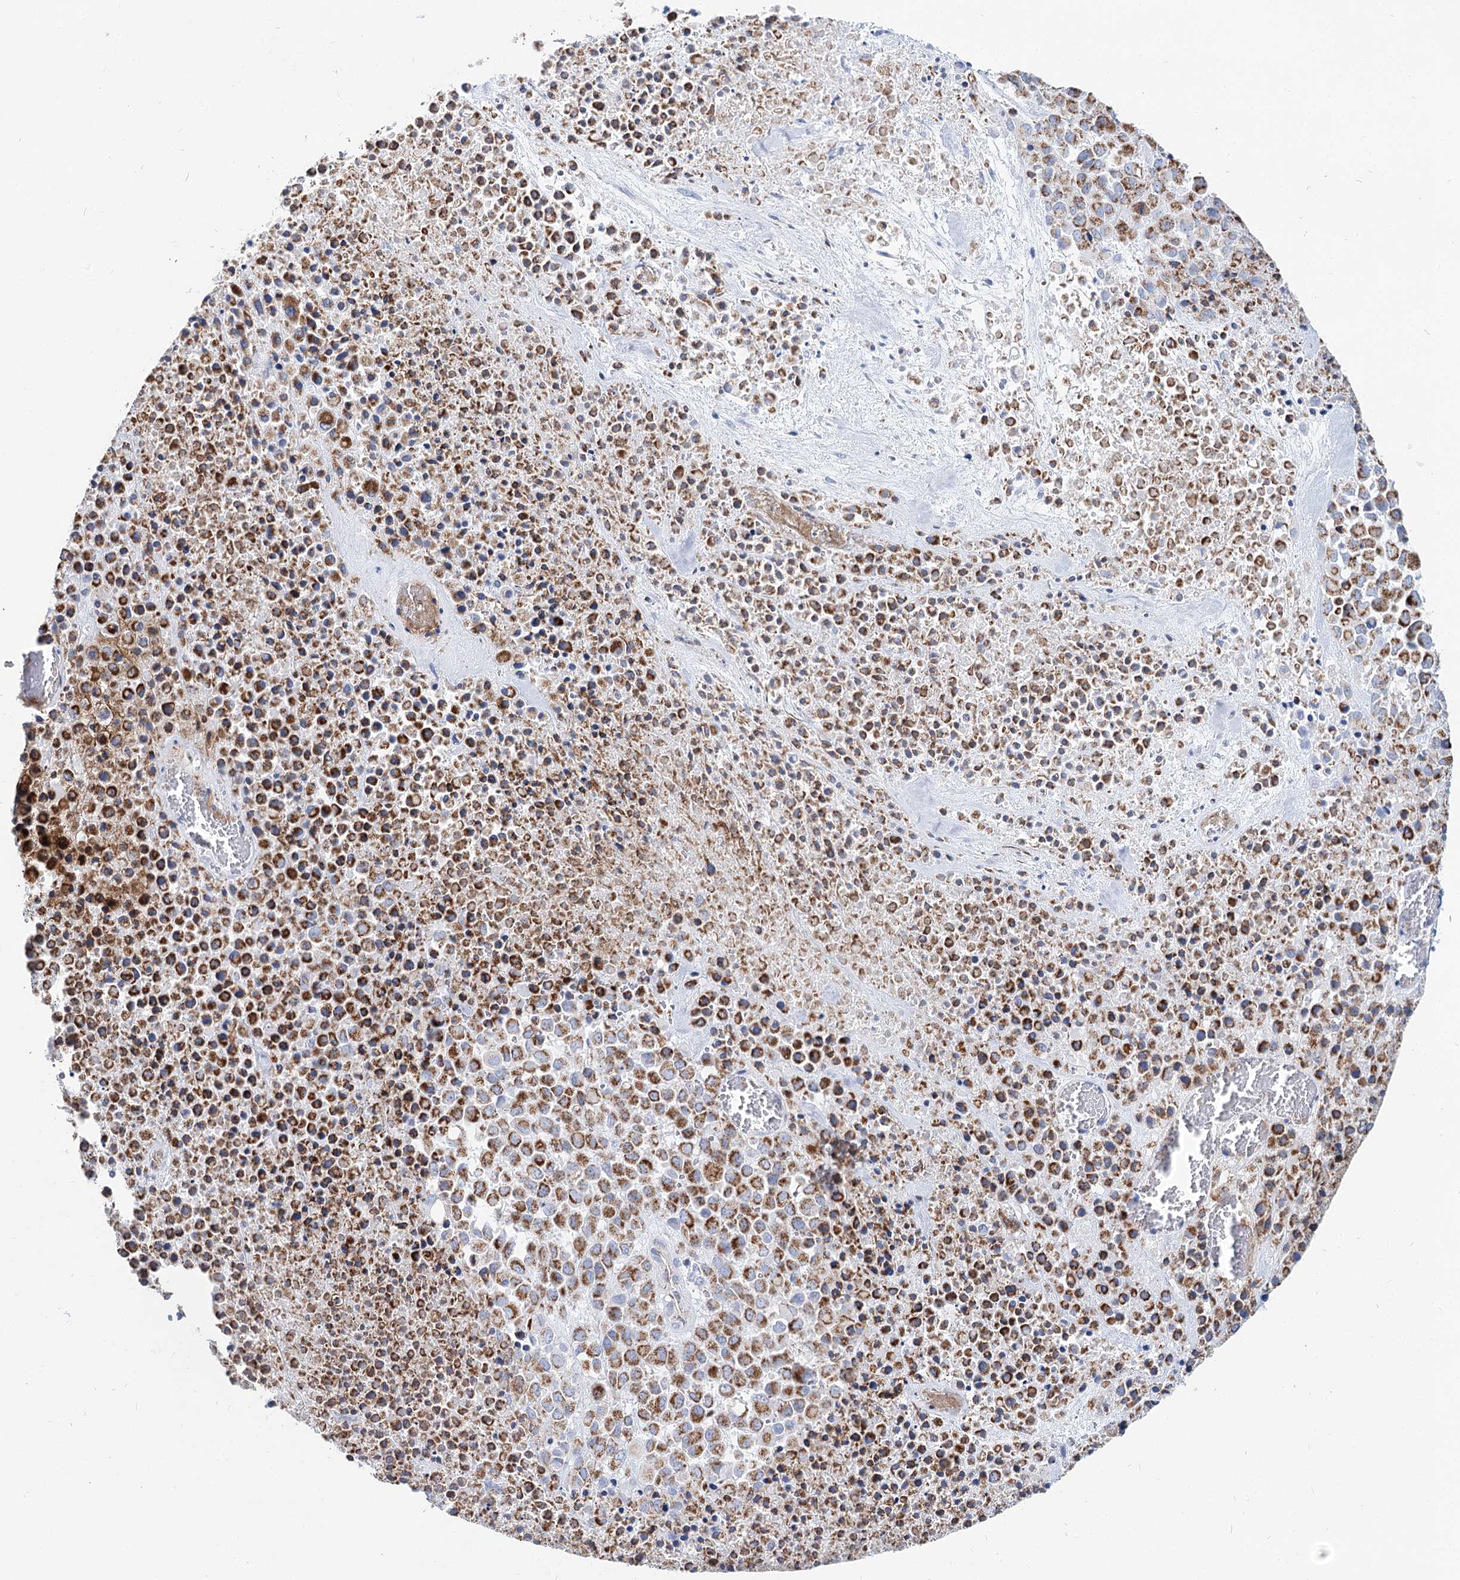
{"staining": {"intensity": "moderate", "quantity": ">75%", "location": "cytoplasmic/membranous"}, "tissue": "melanoma", "cell_type": "Tumor cells", "image_type": "cancer", "snomed": [{"axis": "morphology", "description": "Malignant melanoma, Metastatic site"}, {"axis": "topography", "description": "Skin"}], "caption": "This is an image of immunohistochemistry staining of melanoma, which shows moderate staining in the cytoplasmic/membranous of tumor cells.", "gene": "MCCC2", "patient": {"sex": "female", "age": 81}}